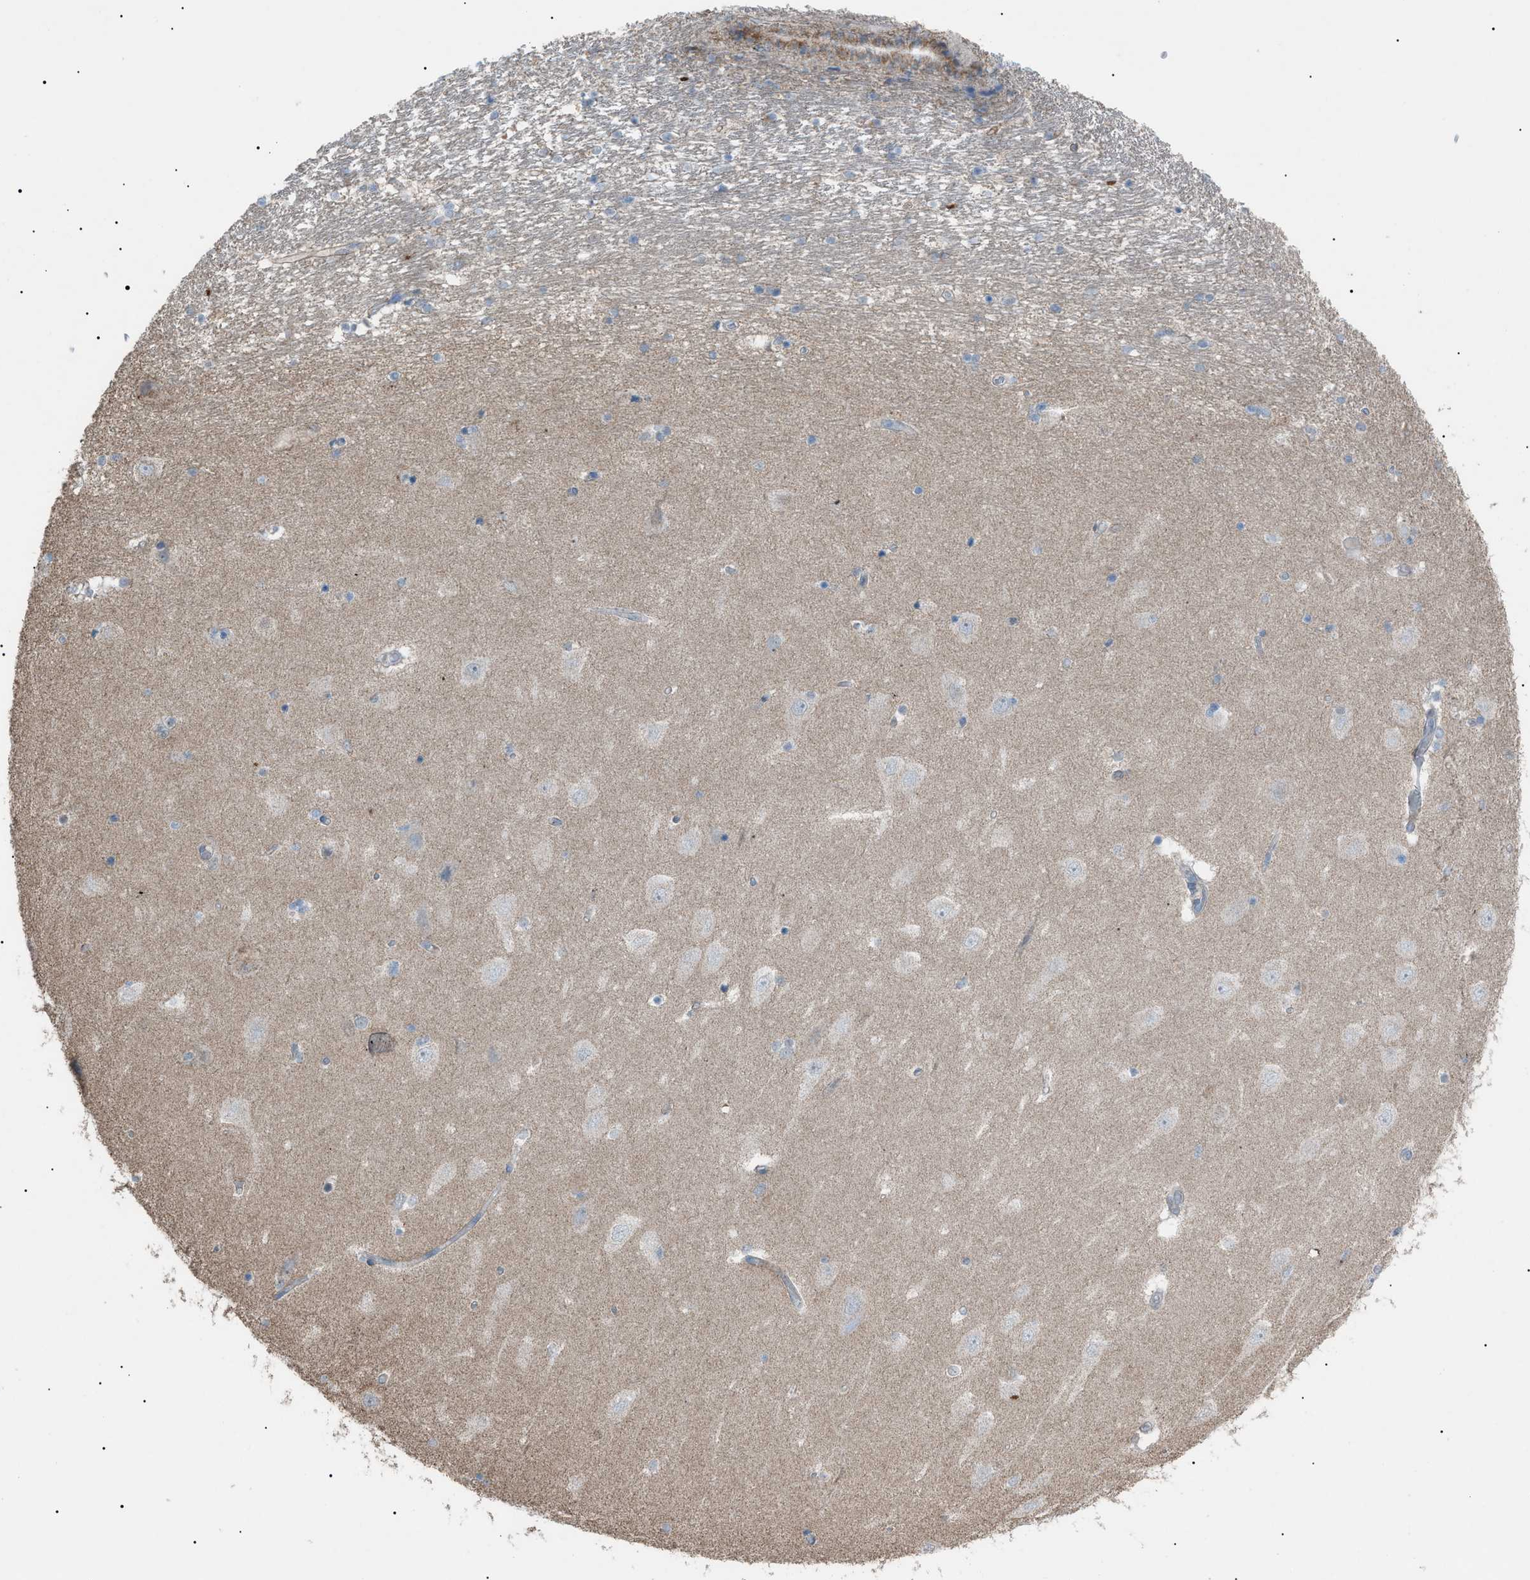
{"staining": {"intensity": "weak", "quantity": "<25%", "location": "cytoplasmic/membranous"}, "tissue": "hippocampus", "cell_type": "Glial cells", "image_type": "normal", "snomed": [{"axis": "morphology", "description": "Normal tissue, NOS"}, {"axis": "topography", "description": "Hippocampus"}], "caption": "This is an immunohistochemistry (IHC) histopathology image of normal human hippocampus. There is no staining in glial cells.", "gene": "ZNF516", "patient": {"sex": "female", "age": 54}}